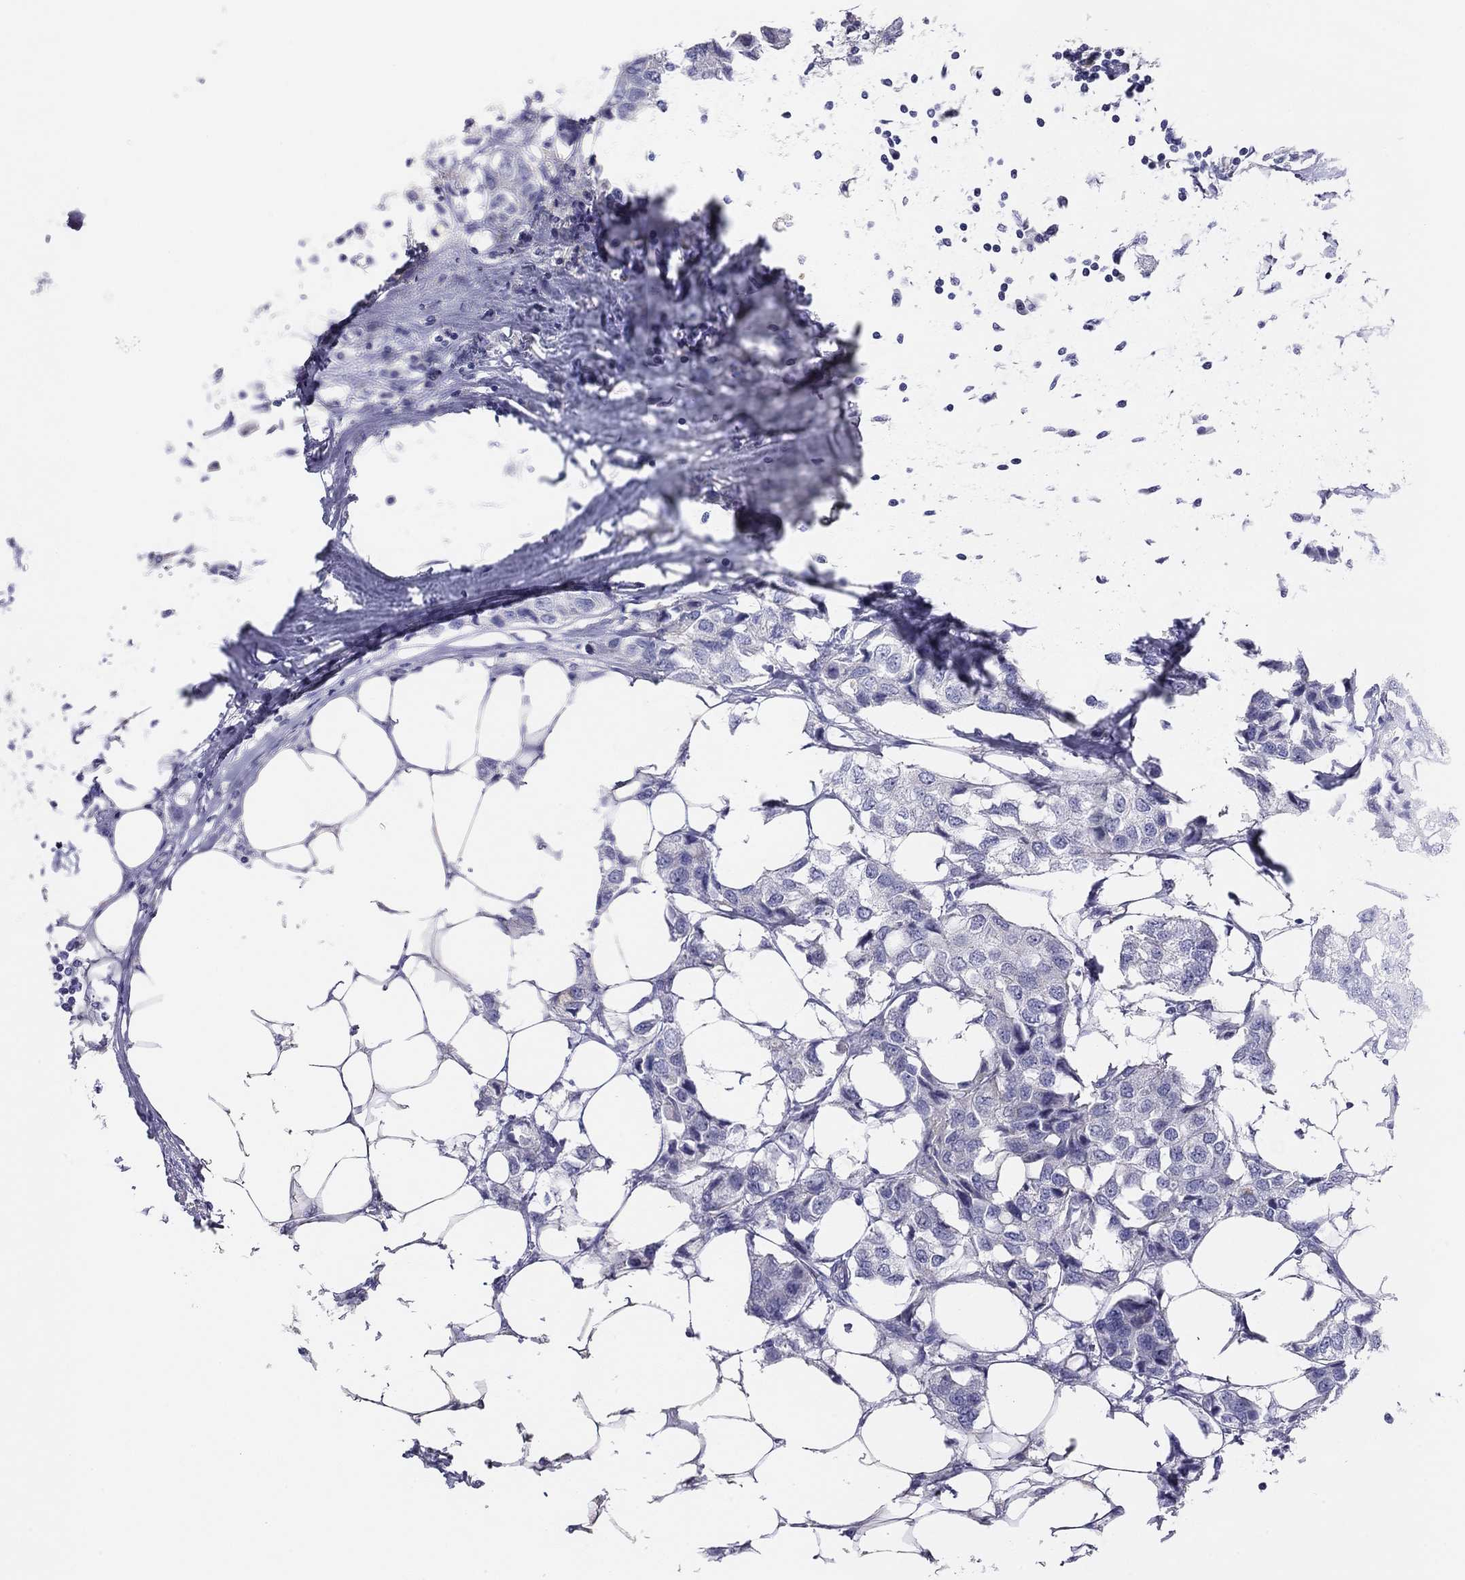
{"staining": {"intensity": "negative", "quantity": "none", "location": "none"}, "tissue": "breast cancer", "cell_type": "Tumor cells", "image_type": "cancer", "snomed": [{"axis": "morphology", "description": "Duct carcinoma"}, {"axis": "topography", "description": "Breast"}], "caption": "The histopathology image exhibits no significant positivity in tumor cells of breast cancer (infiltrating ductal carcinoma).", "gene": "MGAT4C", "patient": {"sex": "female", "age": 80}}